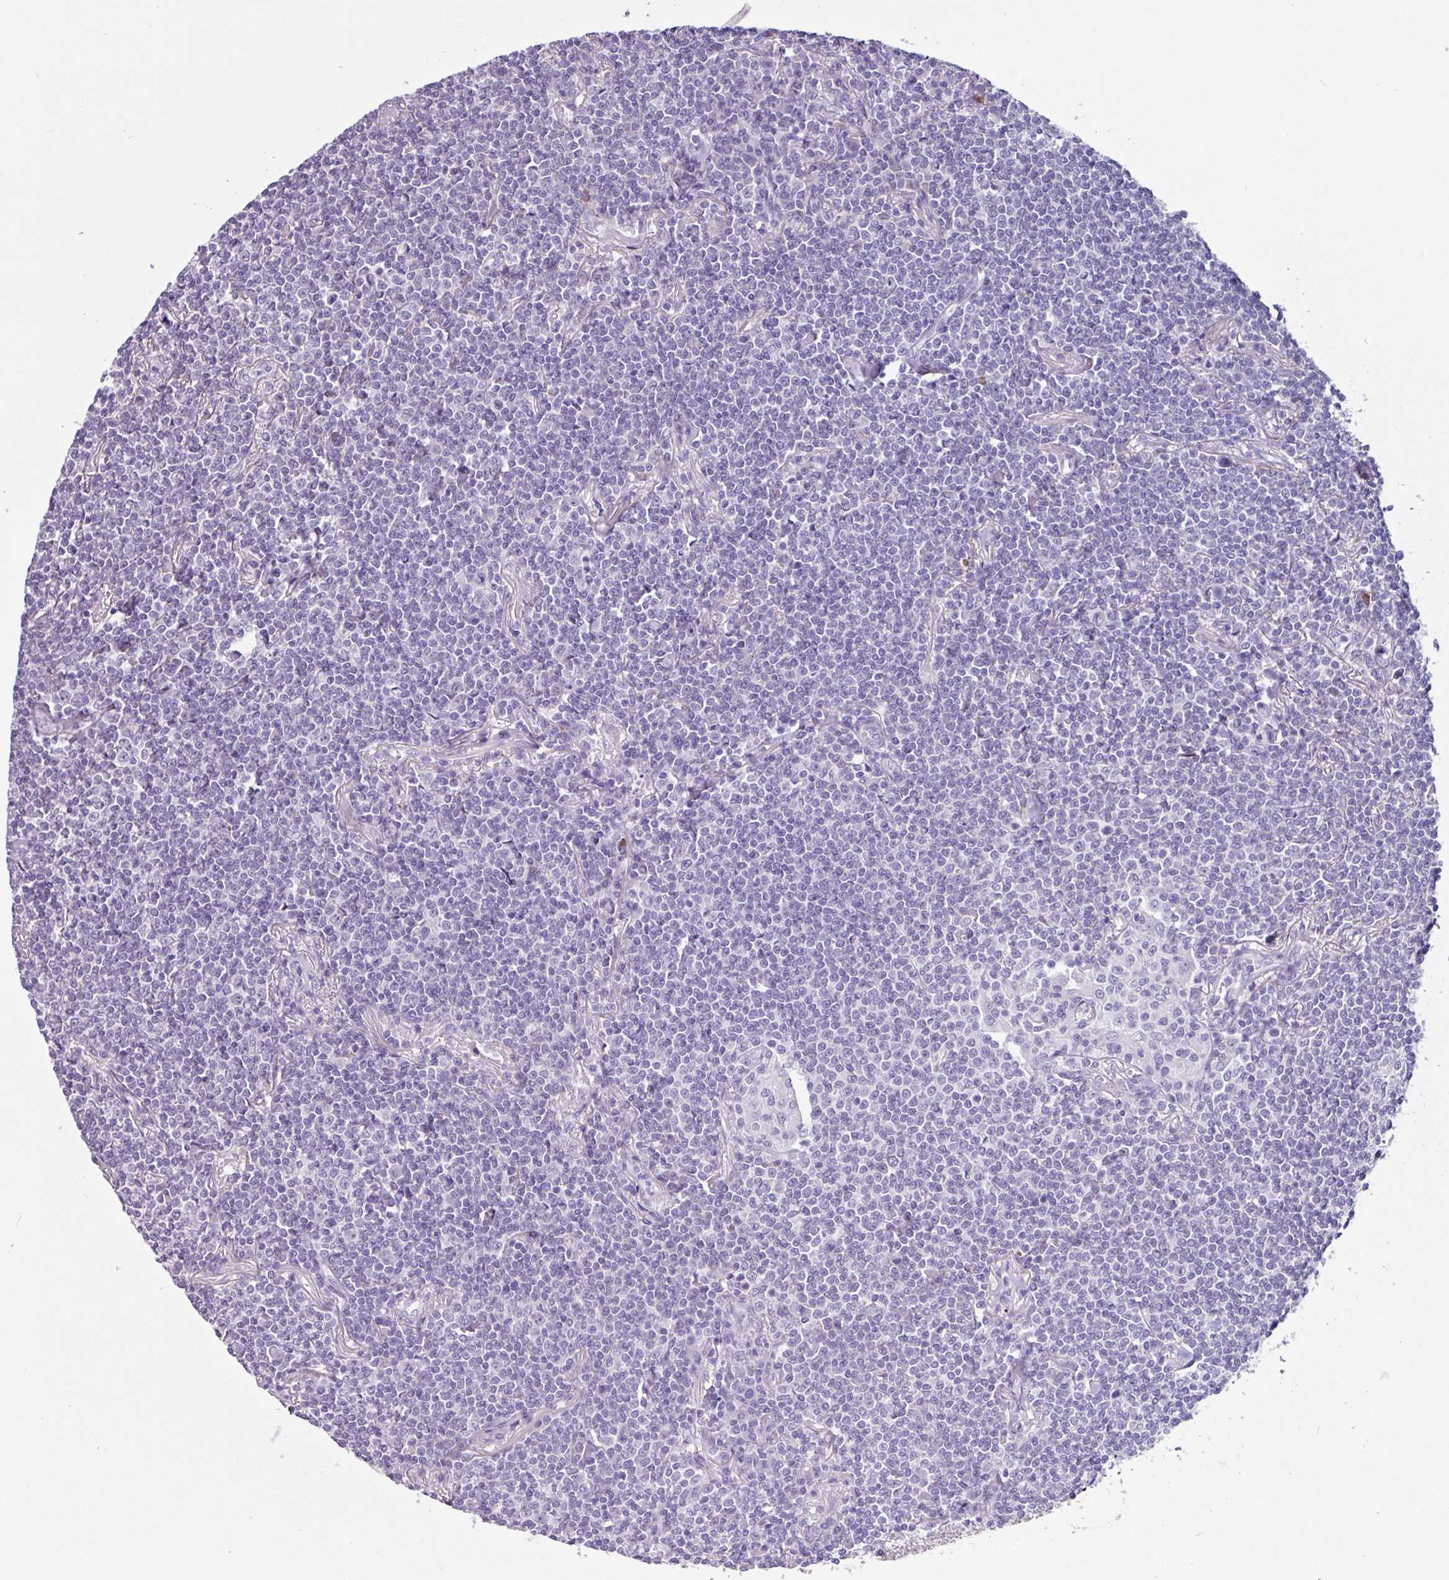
{"staining": {"intensity": "negative", "quantity": "none", "location": "none"}, "tissue": "lymphoma", "cell_type": "Tumor cells", "image_type": "cancer", "snomed": [{"axis": "morphology", "description": "Malignant lymphoma, non-Hodgkin's type, Low grade"}, {"axis": "topography", "description": "Lung"}], "caption": "An immunohistochemistry (IHC) histopathology image of lymphoma is shown. There is no staining in tumor cells of lymphoma.", "gene": "OTX1", "patient": {"sex": "female", "age": 71}}